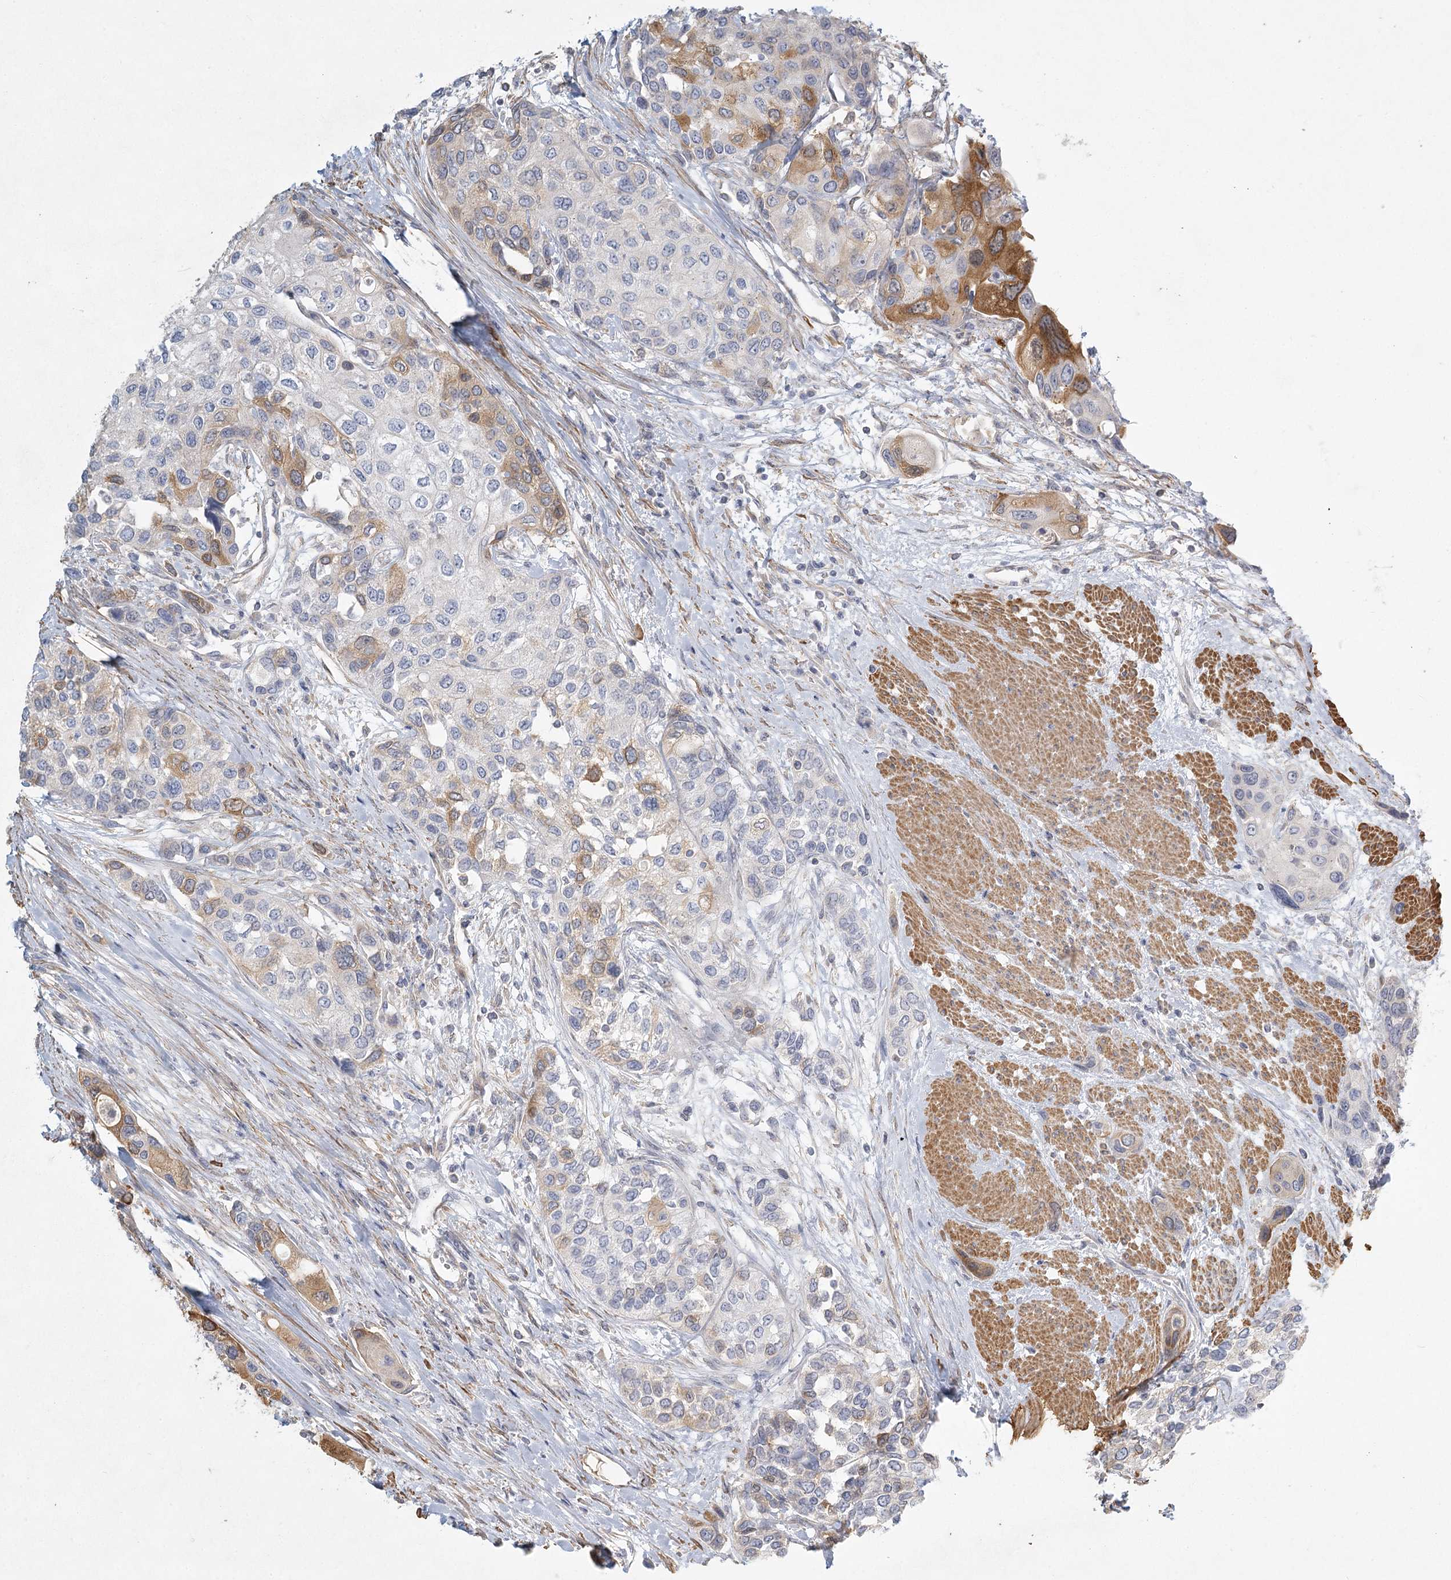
{"staining": {"intensity": "moderate", "quantity": "<25%", "location": "cytoplasmic/membranous"}, "tissue": "urothelial cancer", "cell_type": "Tumor cells", "image_type": "cancer", "snomed": [{"axis": "morphology", "description": "Normal tissue, NOS"}, {"axis": "morphology", "description": "Urothelial carcinoma, High grade"}, {"axis": "topography", "description": "Vascular tissue"}, {"axis": "topography", "description": "Urinary bladder"}], "caption": "A brown stain labels moderate cytoplasmic/membranous positivity of a protein in human urothelial cancer tumor cells. The protein of interest is shown in brown color, while the nuclei are stained blue.", "gene": "INPP4B", "patient": {"sex": "female", "age": 56}}